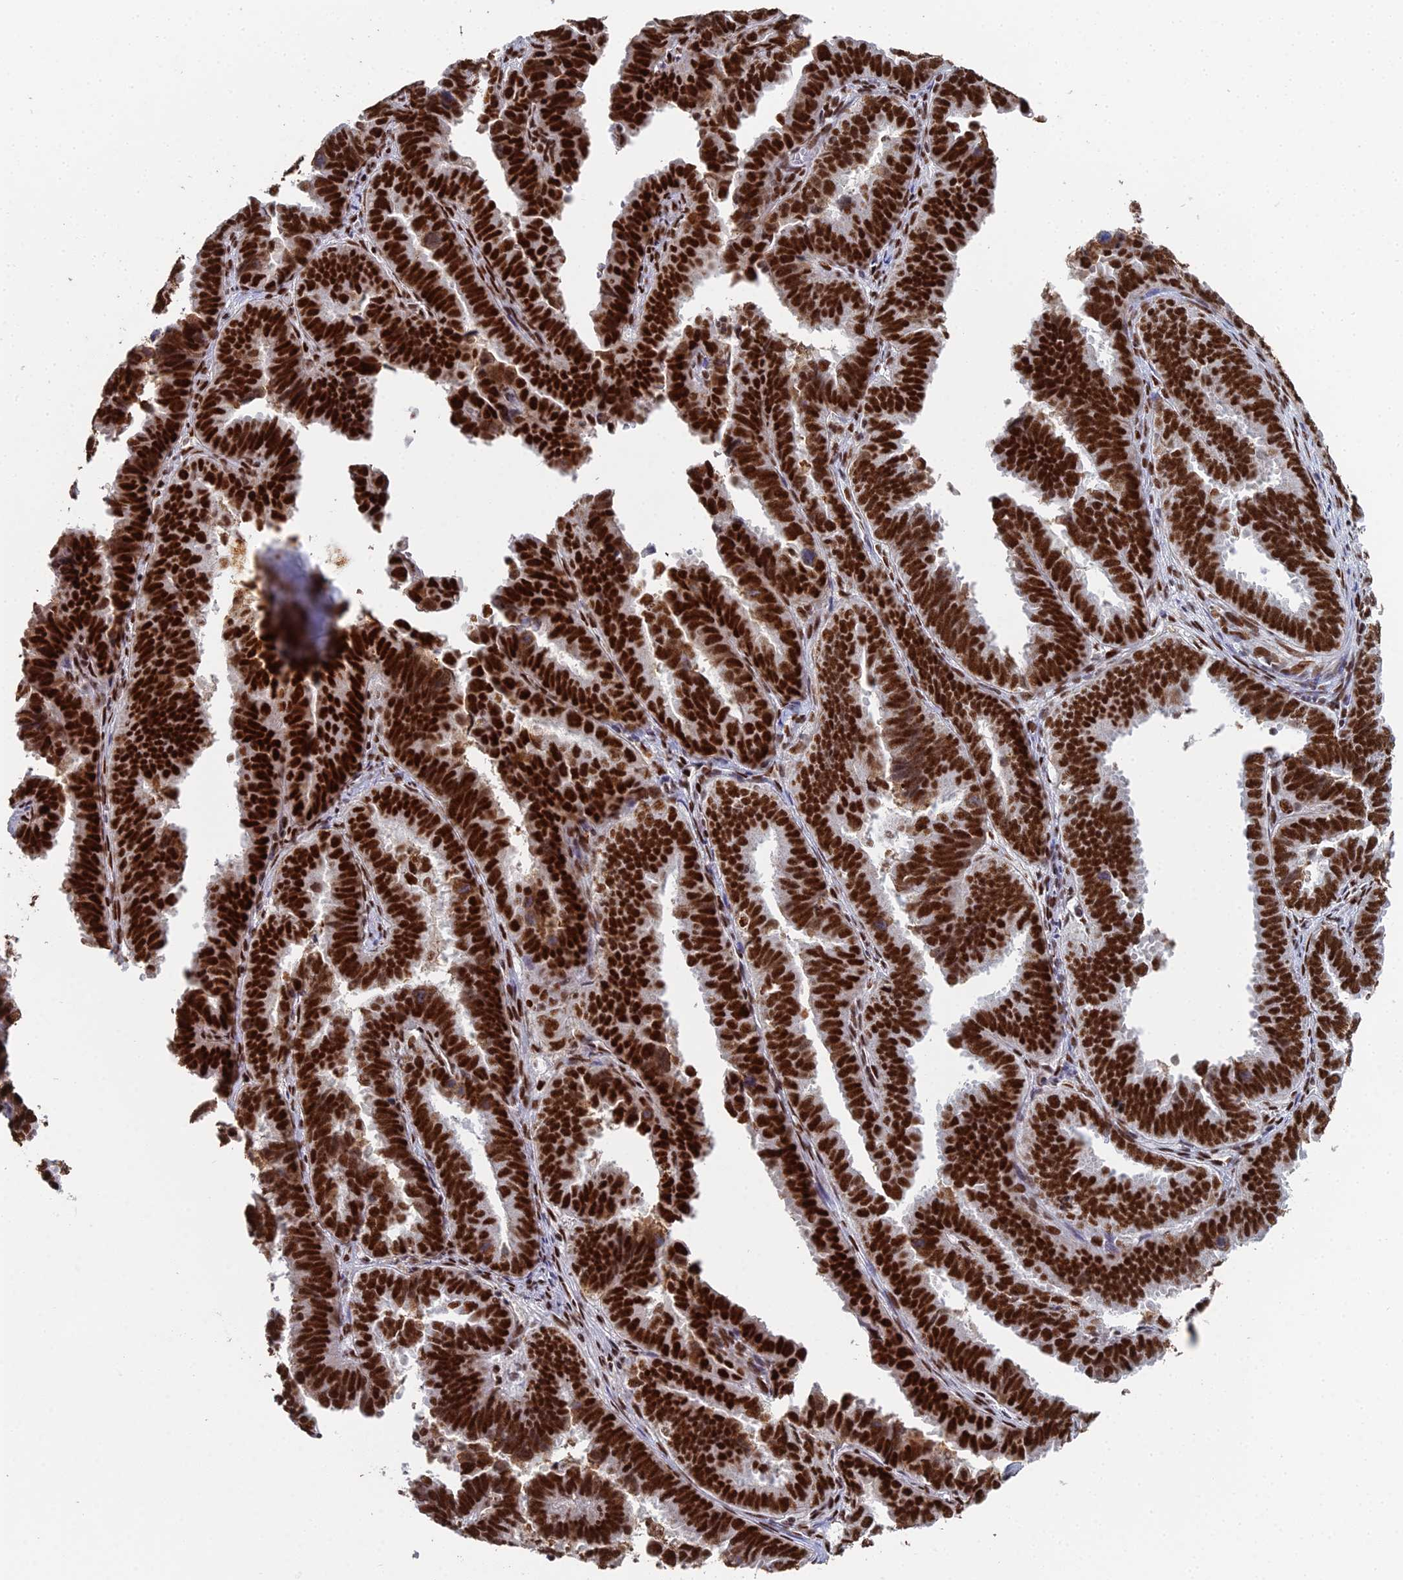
{"staining": {"intensity": "strong", "quantity": ">75%", "location": "nuclear"}, "tissue": "endometrial cancer", "cell_type": "Tumor cells", "image_type": "cancer", "snomed": [{"axis": "morphology", "description": "Adenocarcinoma, NOS"}, {"axis": "topography", "description": "Endometrium"}], "caption": "This micrograph reveals adenocarcinoma (endometrial) stained with immunohistochemistry (IHC) to label a protein in brown. The nuclear of tumor cells show strong positivity for the protein. Nuclei are counter-stained blue.", "gene": "SF3B3", "patient": {"sex": "female", "age": 75}}